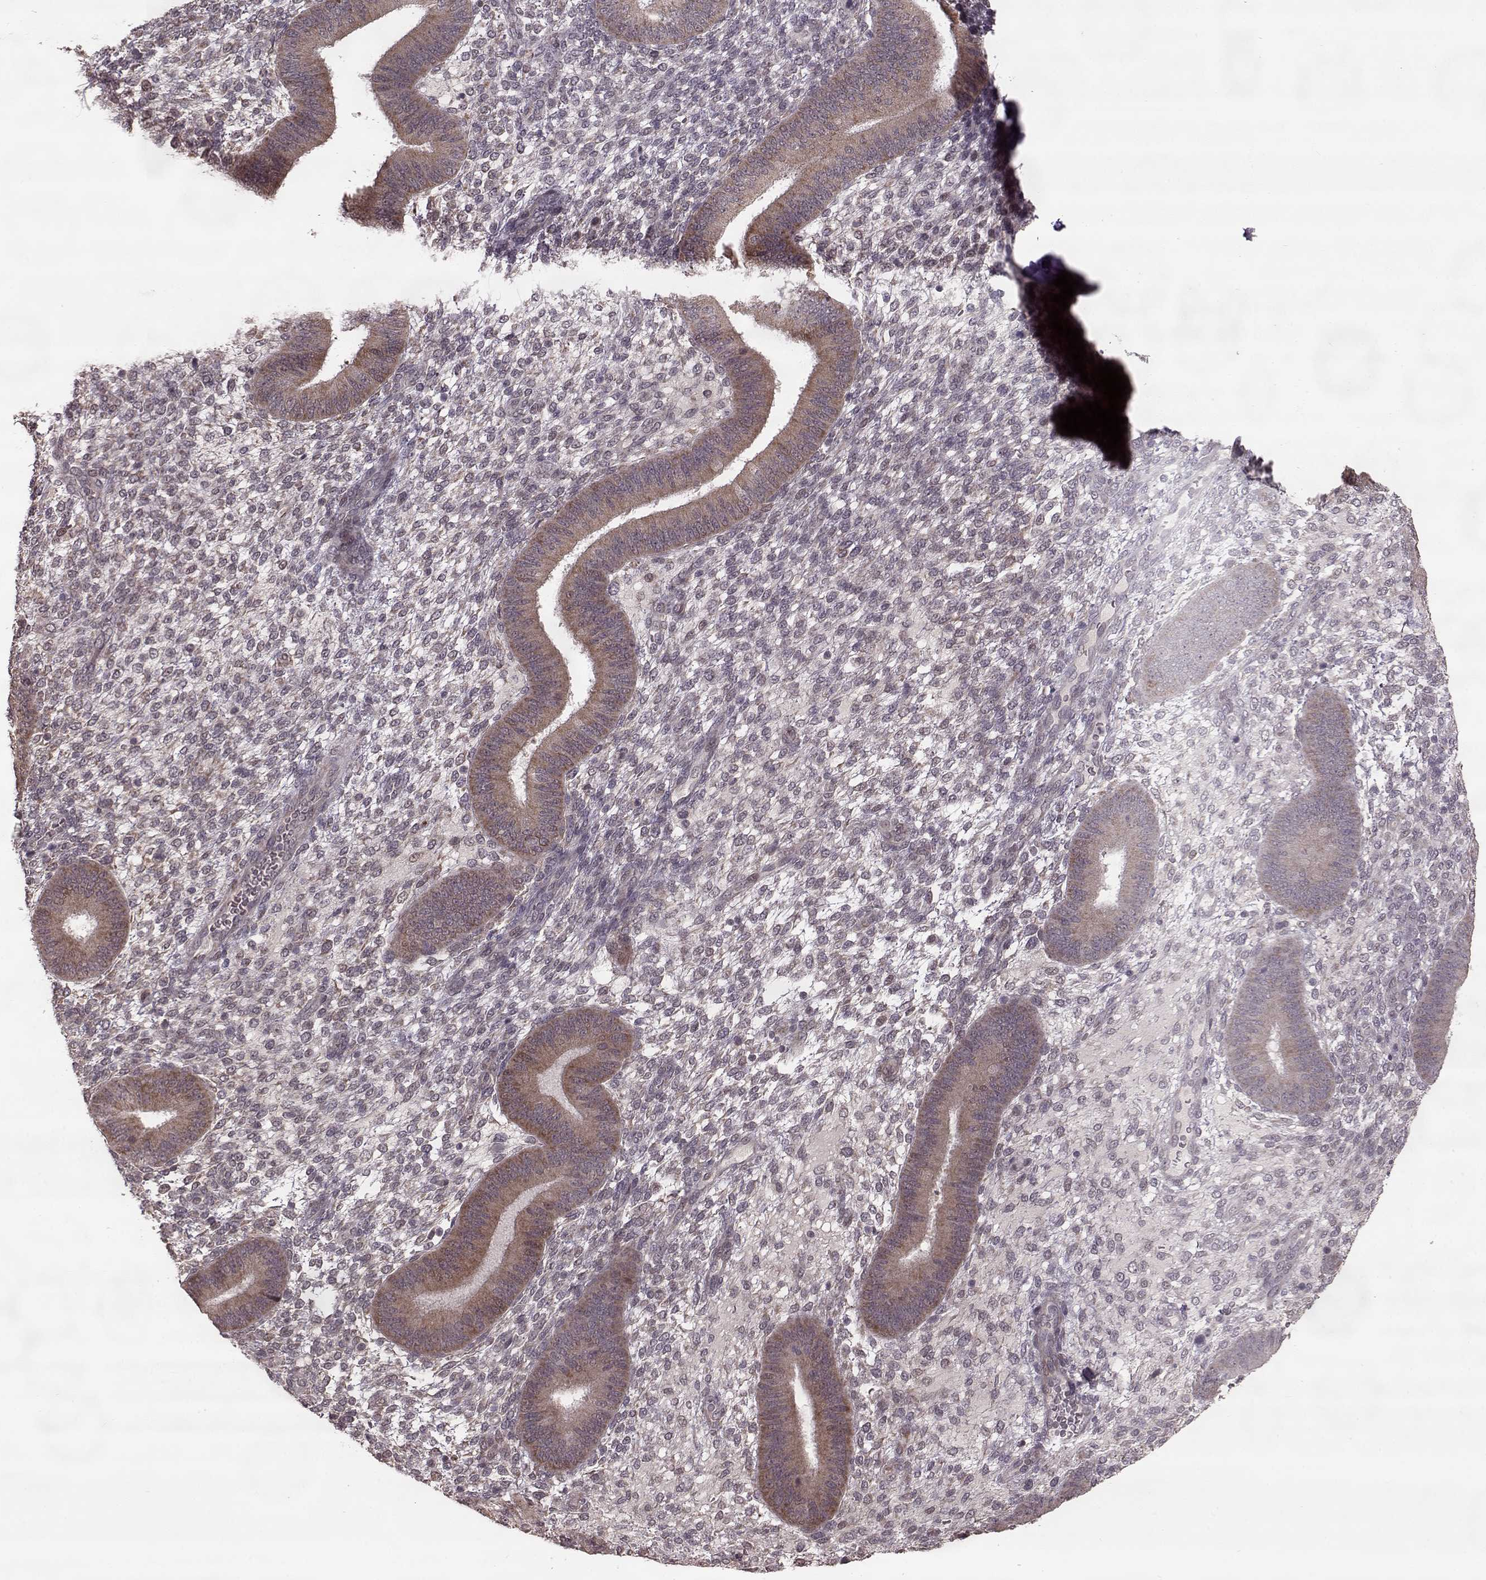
{"staining": {"intensity": "weak", "quantity": "<25%", "location": "cytoplasmic/membranous"}, "tissue": "endometrium", "cell_type": "Cells in endometrial stroma", "image_type": "normal", "snomed": [{"axis": "morphology", "description": "Normal tissue, NOS"}, {"axis": "topography", "description": "Endometrium"}], "caption": "This is a micrograph of IHC staining of unremarkable endometrium, which shows no expression in cells in endometrial stroma. Brightfield microscopy of immunohistochemistry stained with DAB (3,3'-diaminobenzidine) (brown) and hematoxylin (blue), captured at high magnification.", "gene": "ELOVL5", "patient": {"sex": "female", "age": 39}}